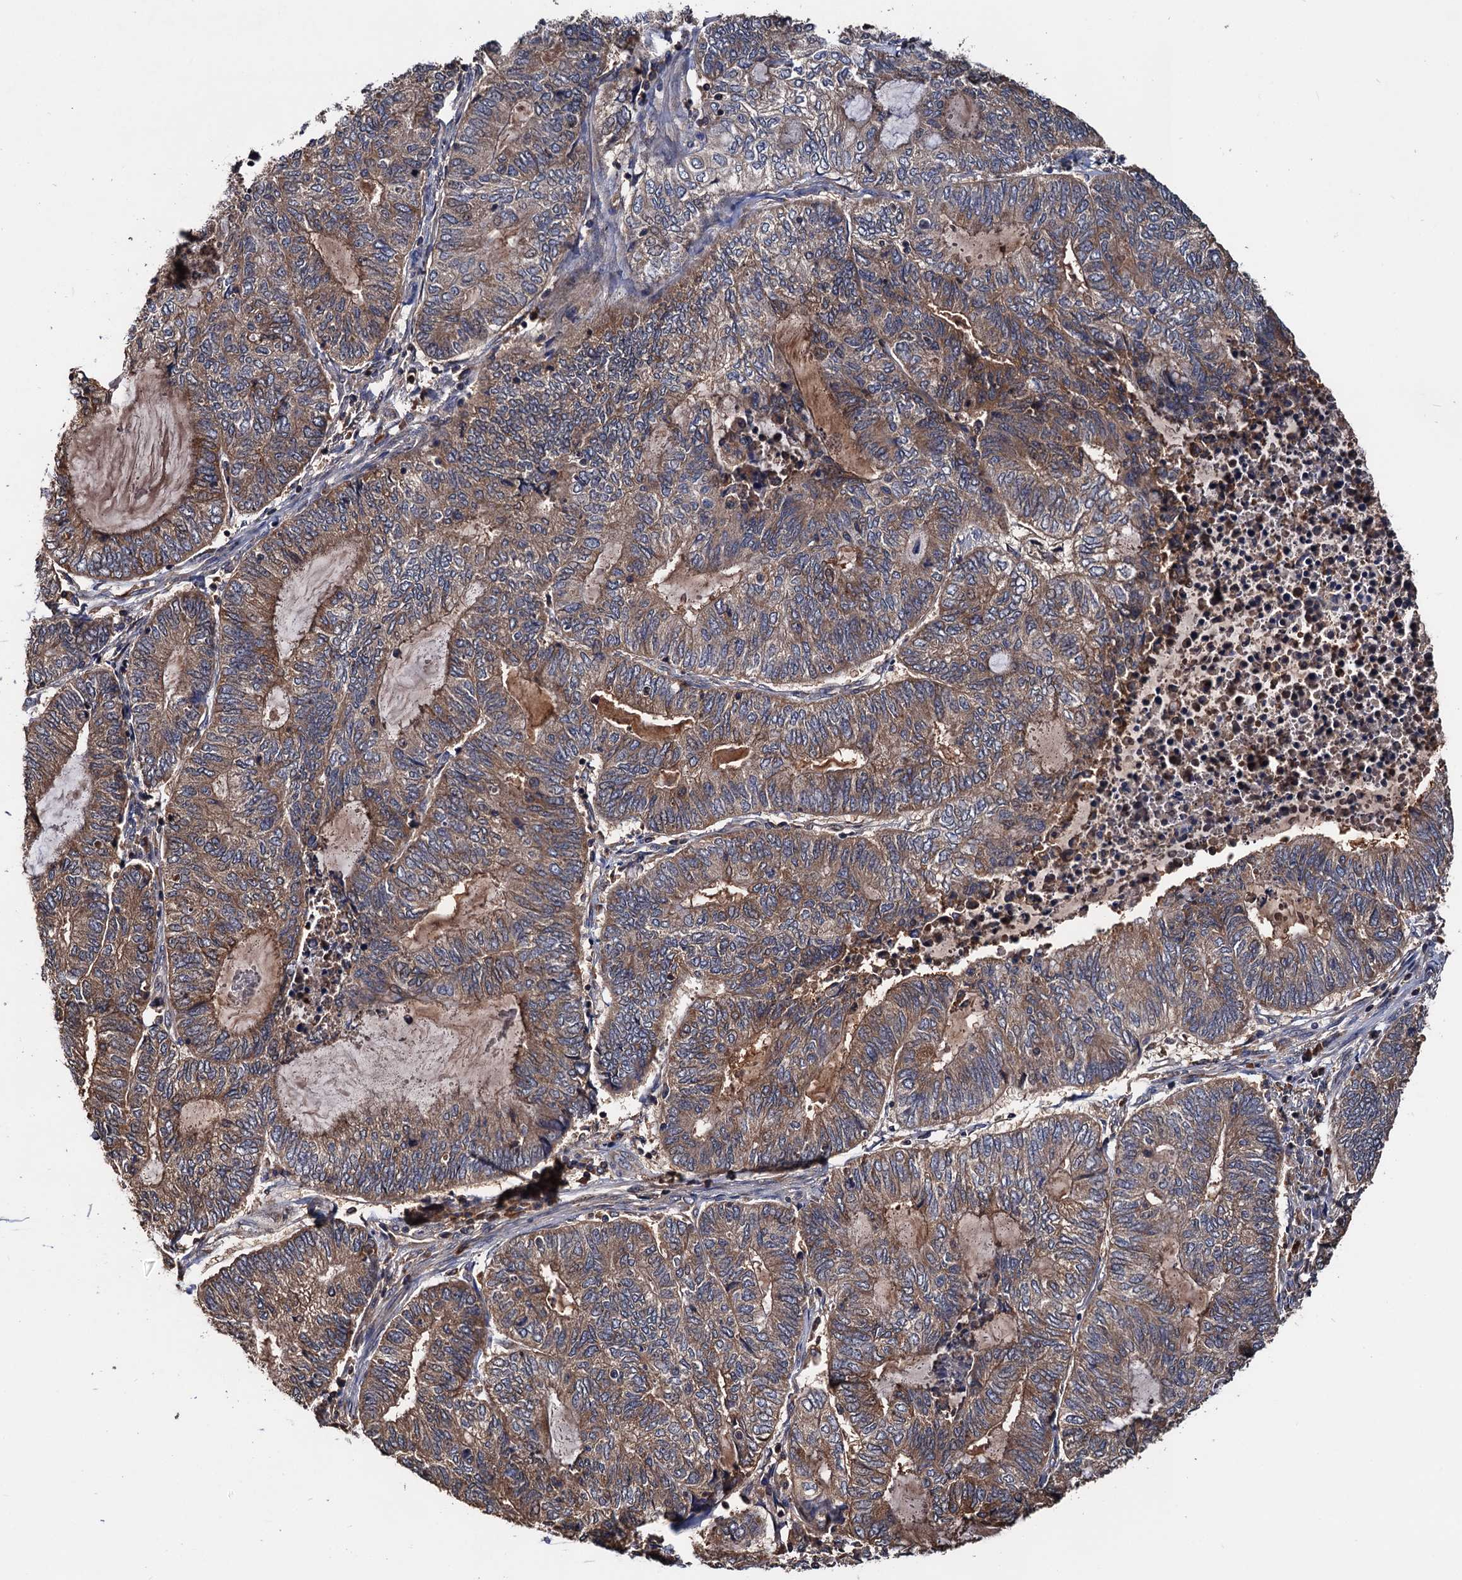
{"staining": {"intensity": "moderate", "quantity": ">75%", "location": "cytoplasmic/membranous"}, "tissue": "endometrial cancer", "cell_type": "Tumor cells", "image_type": "cancer", "snomed": [{"axis": "morphology", "description": "Adenocarcinoma, NOS"}, {"axis": "topography", "description": "Uterus"}, {"axis": "topography", "description": "Endometrium"}], "caption": "Adenocarcinoma (endometrial) stained with a brown dye shows moderate cytoplasmic/membranous positive staining in approximately >75% of tumor cells.", "gene": "RGS11", "patient": {"sex": "female", "age": 70}}